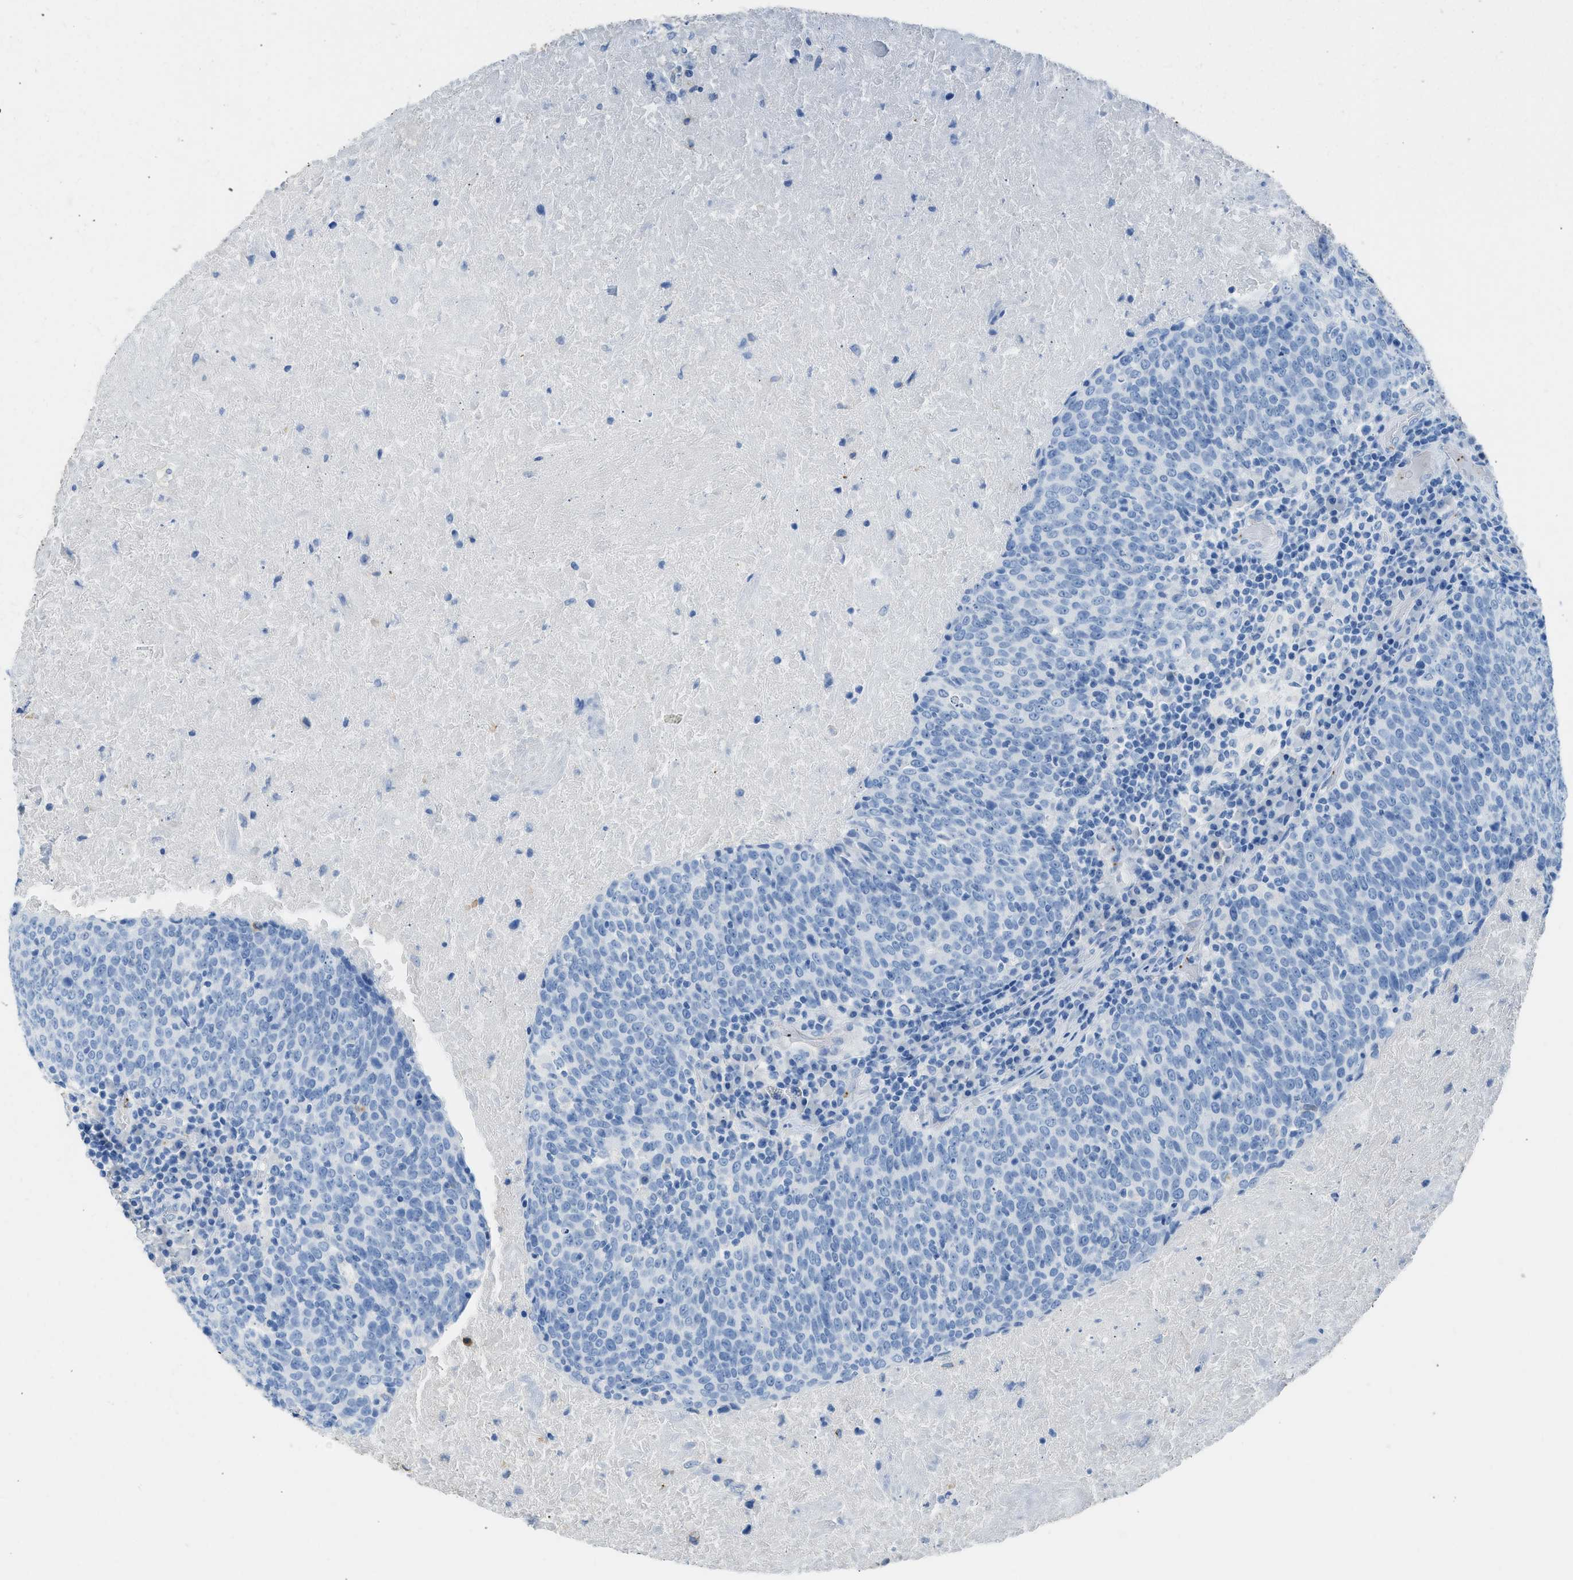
{"staining": {"intensity": "negative", "quantity": "none", "location": "none"}, "tissue": "head and neck cancer", "cell_type": "Tumor cells", "image_type": "cancer", "snomed": [{"axis": "morphology", "description": "Squamous cell carcinoma, NOS"}, {"axis": "morphology", "description": "Squamous cell carcinoma, metastatic, NOS"}, {"axis": "topography", "description": "Lymph node"}, {"axis": "topography", "description": "Head-Neck"}], "caption": "Head and neck cancer was stained to show a protein in brown. There is no significant positivity in tumor cells.", "gene": "FAIM2", "patient": {"sex": "male", "age": 62}}